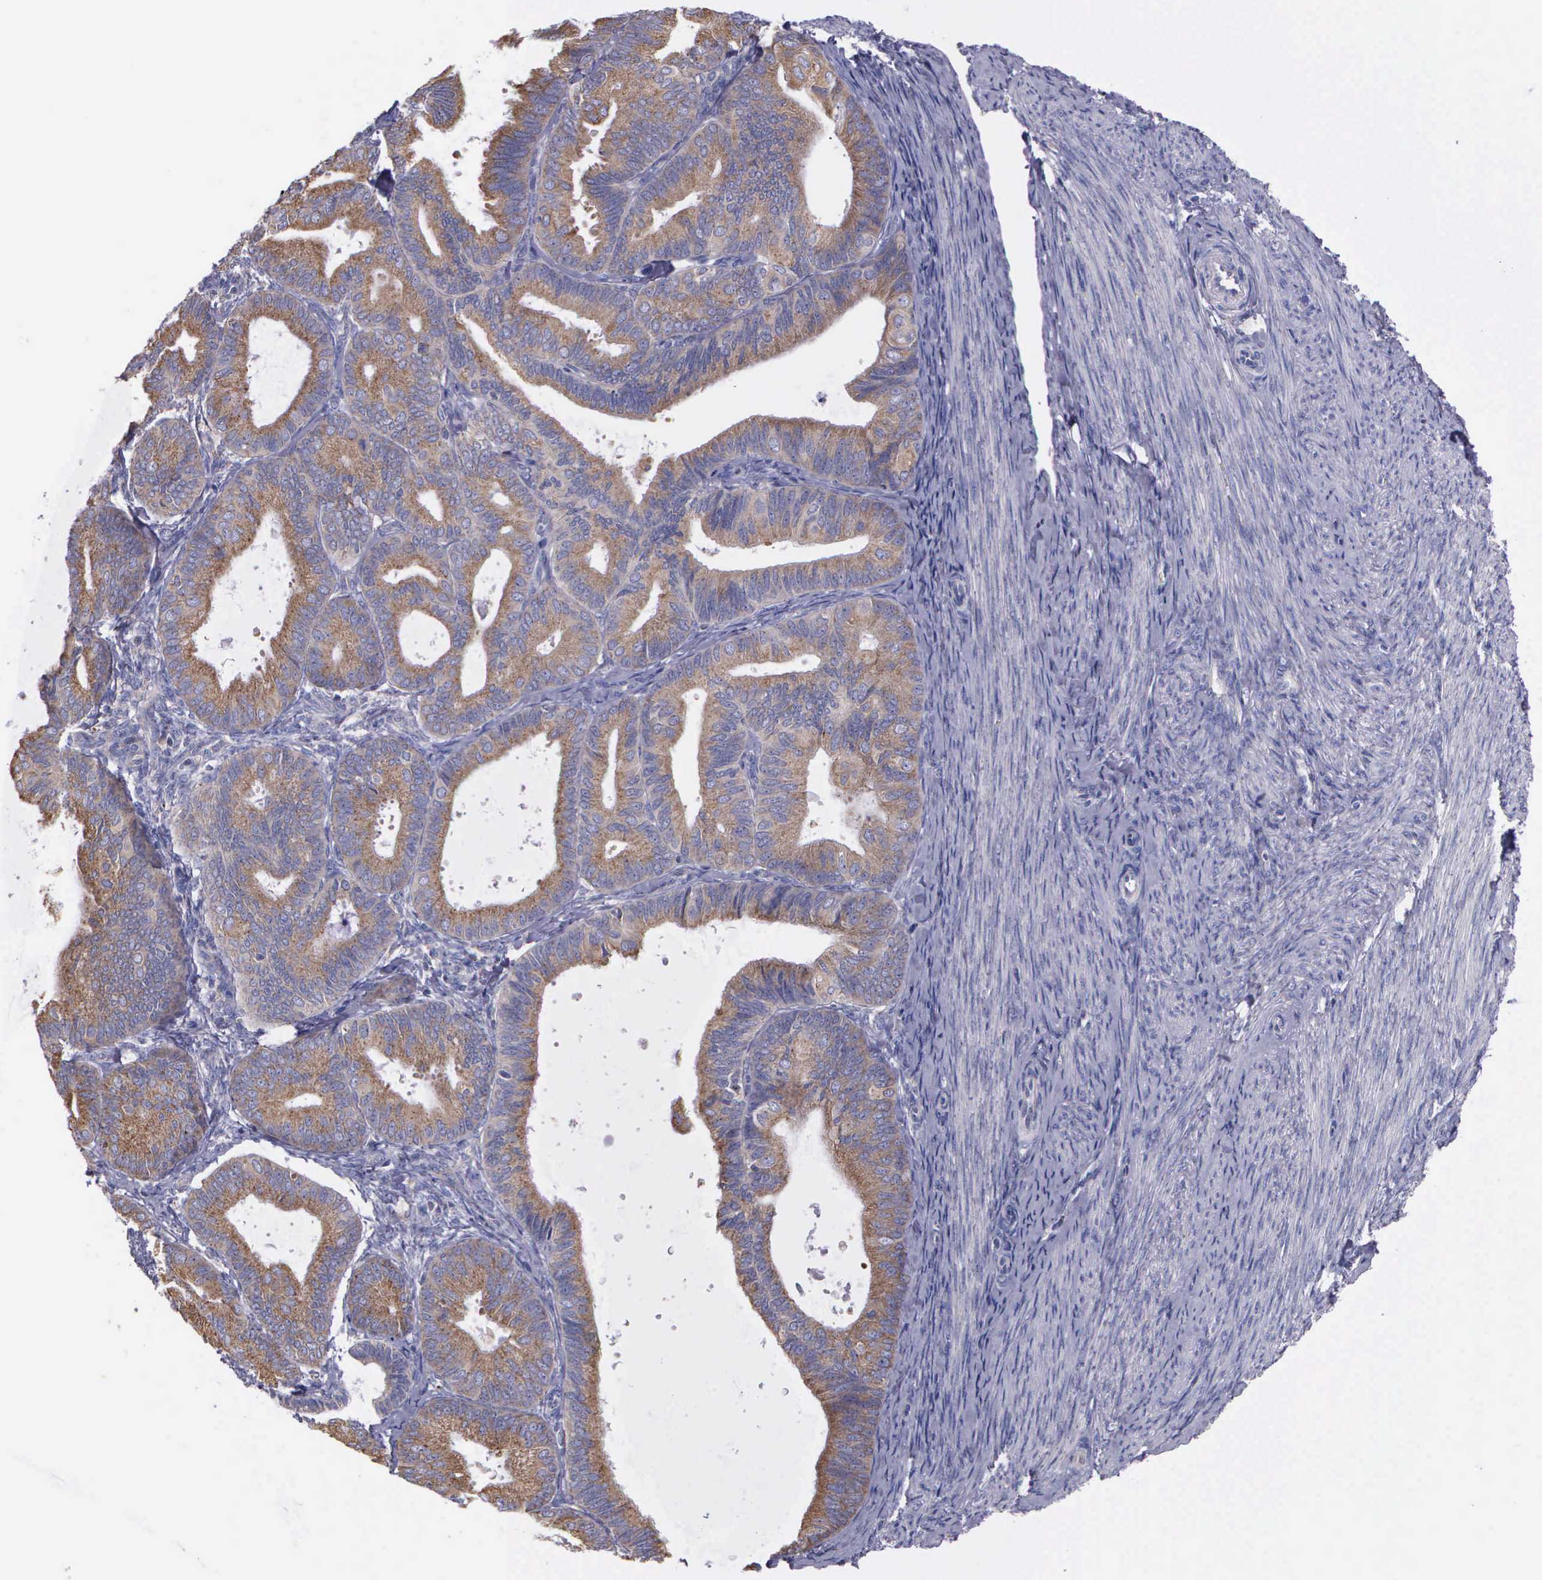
{"staining": {"intensity": "weak", "quantity": ">75%", "location": "cytoplasmic/membranous"}, "tissue": "endometrial cancer", "cell_type": "Tumor cells", "image_type": "cancer", "snomed": [{"axis": "morphology", "description": "Adenocarcinoma, NOS"}, {"axis": "topography", "description": "Endometrium"}], "caption": "IHC photomicrograph of neoplastic tissue: human endometrial adenocarcinoma stained using immunohistochemistry shows low levels of weak protein expression localized specifically in the cytoplasmic/membranous of tumor cells, appearing as a cytoplasmic/membranous brown color.", "gene": "MIA2", "patient": {"sex": "female", "age": 63}}